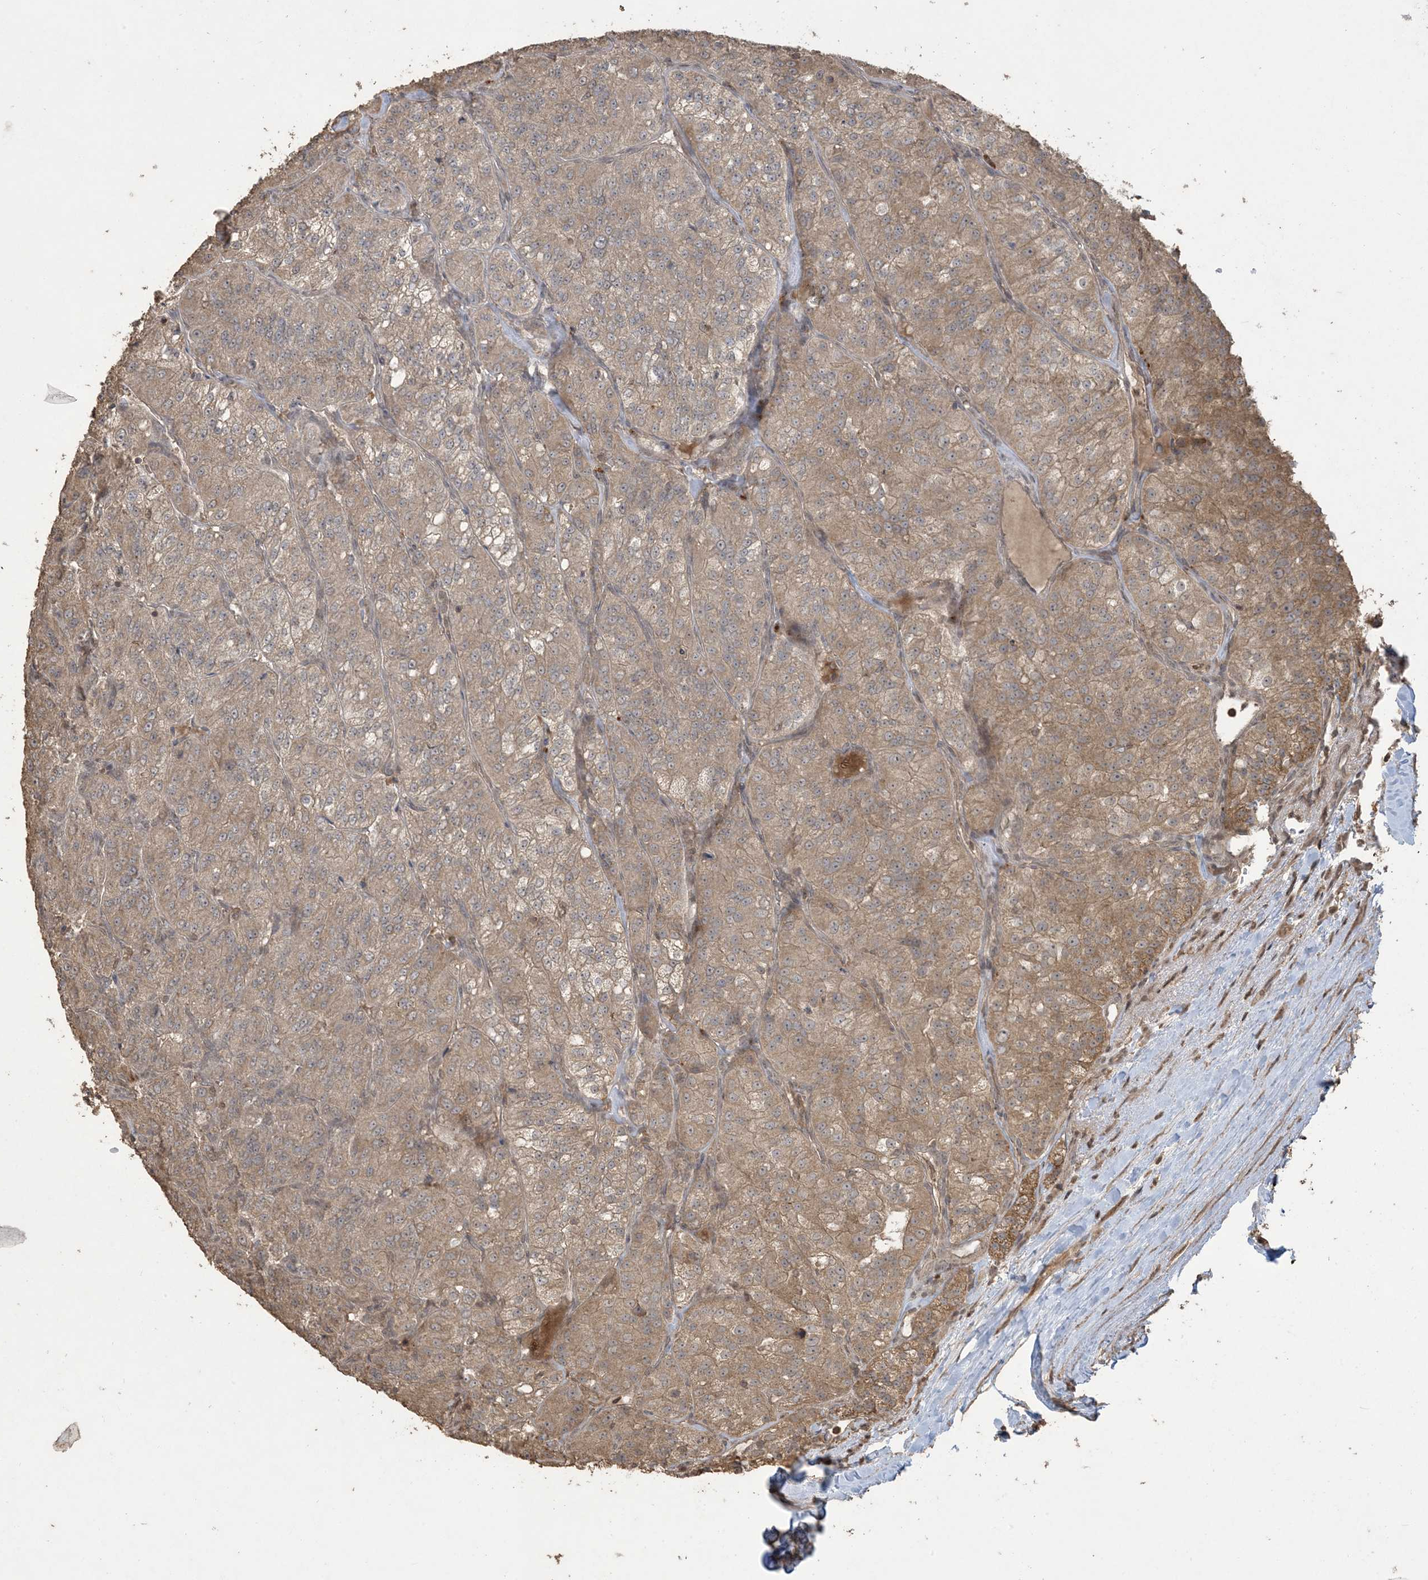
{"staining": {"intensity": "moderate", "quantity": "25%-75%", "location": "cytoplasmic/membranous"}, "tissue": "renal cancer", "cell_type": "Tumor cells", "image_type": "cancer", "snomed": [{"axis": "morphology", "description": "Adenocarcinoma, NOS"}, {"axis": "topography", "description": "Kidney"}], "caption": "About 25%-75% of tumor cells in human renal cancer (adenocarcinoma) exhibit moderate cytoplasmic/membranous protein staining as visualized by brown immunohistochemical staining.", "gene": "EFCAB8", "patient": {"sex": "female", "age": 63}}